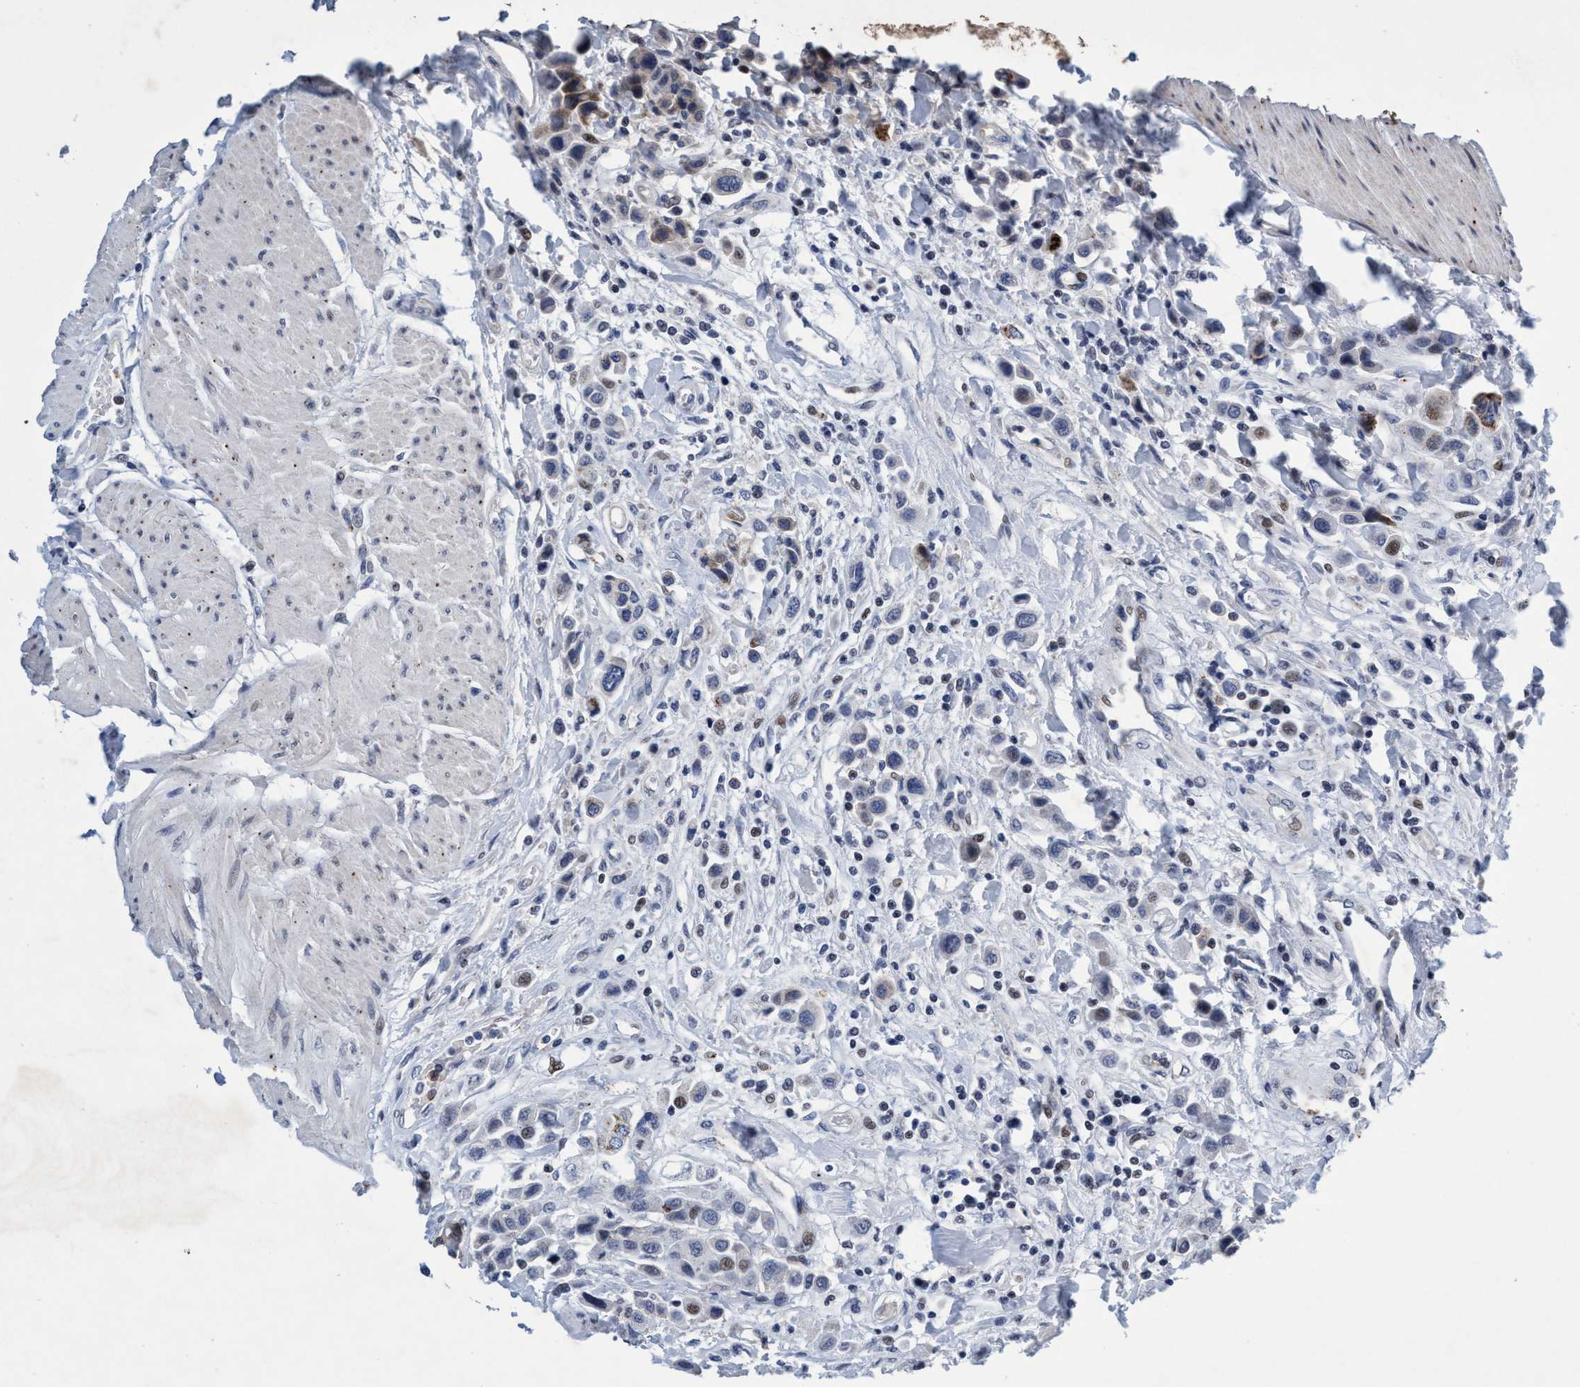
{"staining": {"intensity": "weak", "quantity": "<25%", "location": "cytoplasmic/membranous,nuclear"}, "tissue": "urothelial cancer", "cell_type": "Tumor cells", "image_type": "cancer", "snomed": [{"axis": "morphology", "description": "Urothelial carcinoma, High grade"}, {"axis": "topography", "description": "Urinary bladder"}], "caption": "There is no significant staining in tumor cells of urothelial cancer. Nuclei are stained in blue.", "gene": "GRB14", "patient": {"sex": "male", "age": 50}}